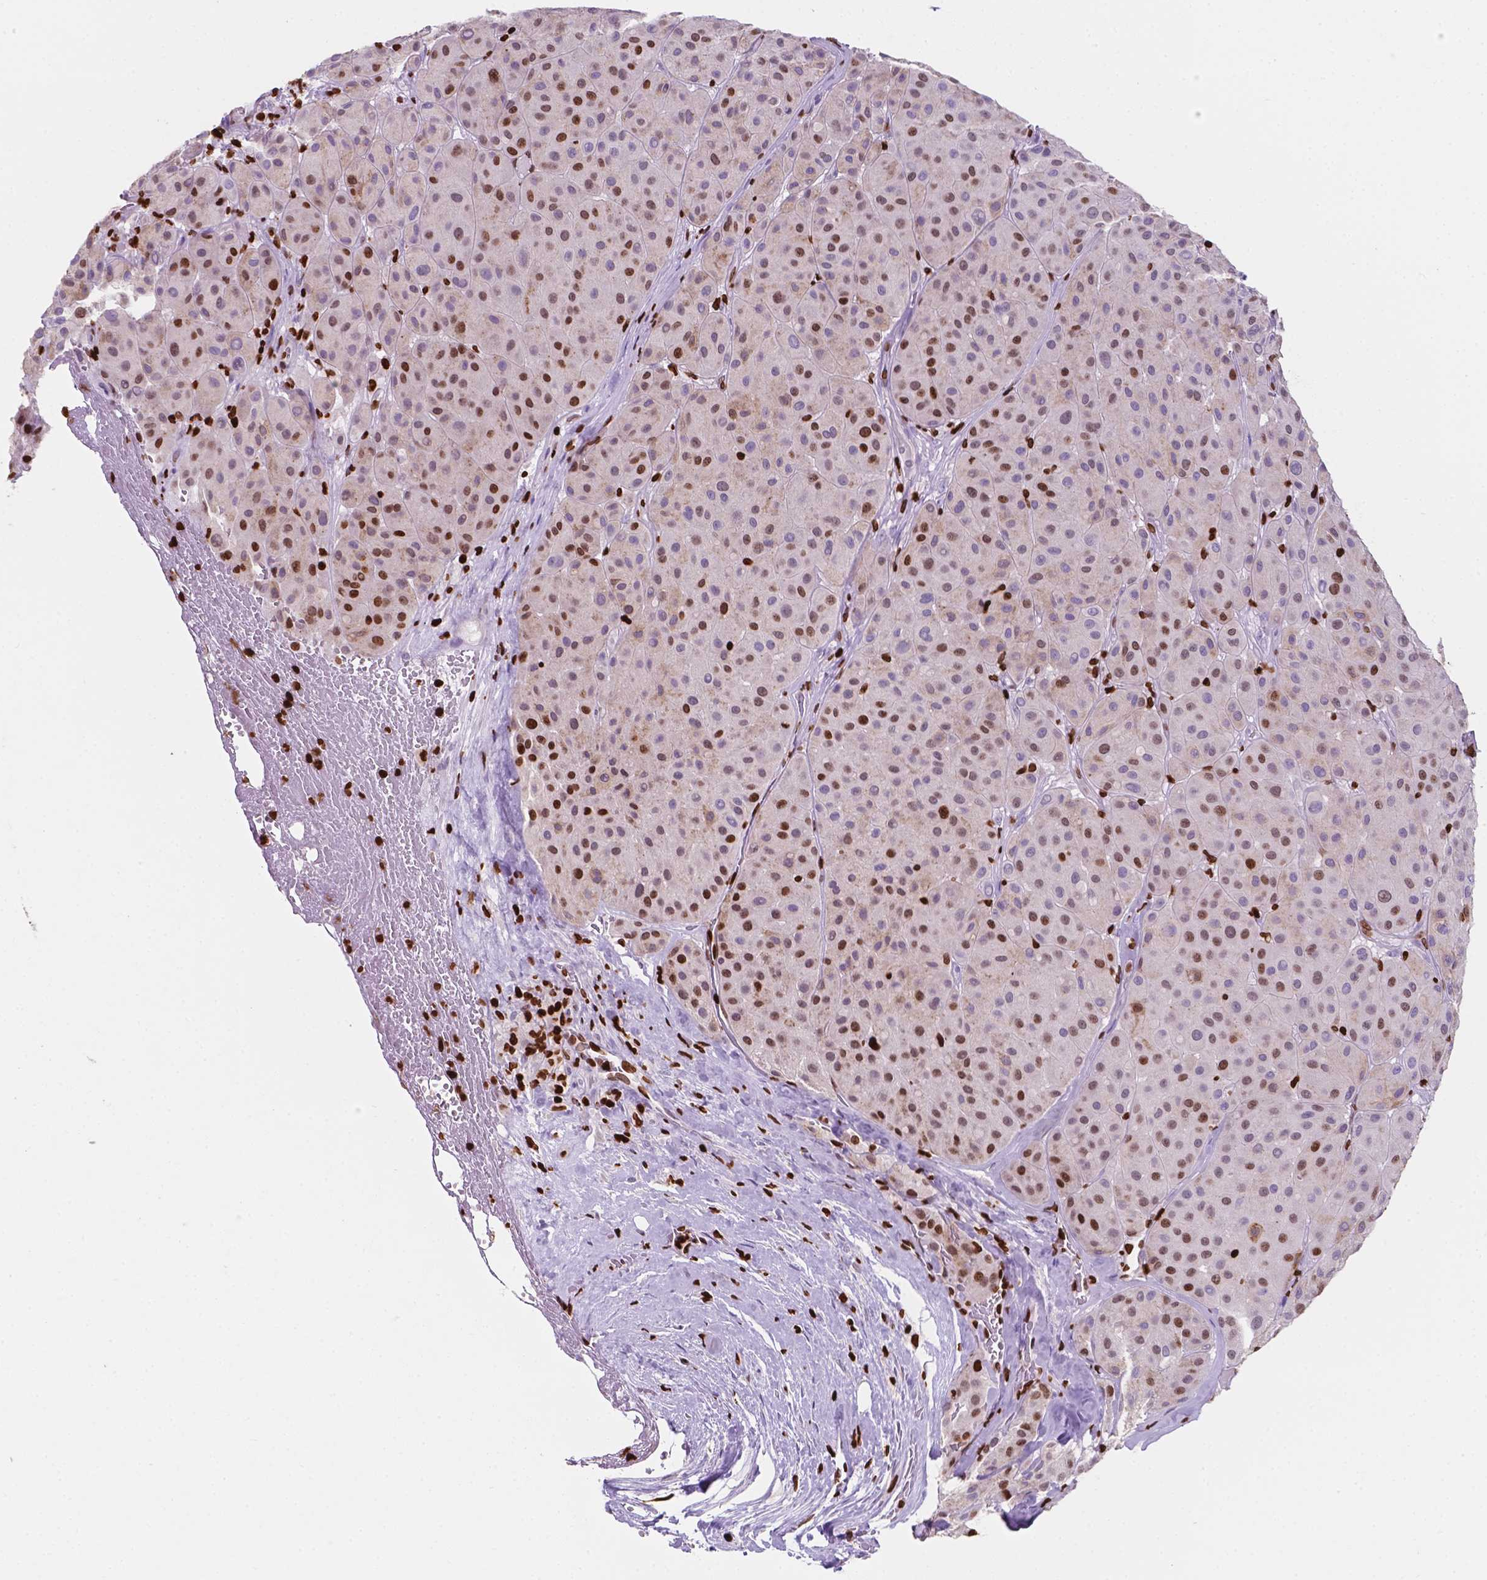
{"staining": {"intensity": "moderate", "quantity": "25%-75%", "location": "nuclear"}, "tissue": "melanoma", "cell_type": "Tumor cells", "image_type": "cancer", "snomed": [{"axis": "morphology", "description": "Malignant melanoma, Metastatic site"}, {"axis": "topography", "description": "Smooth muscle"}], "caption": "Protein expression analysis of melanoma exhibits moderate nuclear staining in about 25%-75% of tumor cells.", "gene": "CBY3", "patient": {"sex": "male", "age": 41}}